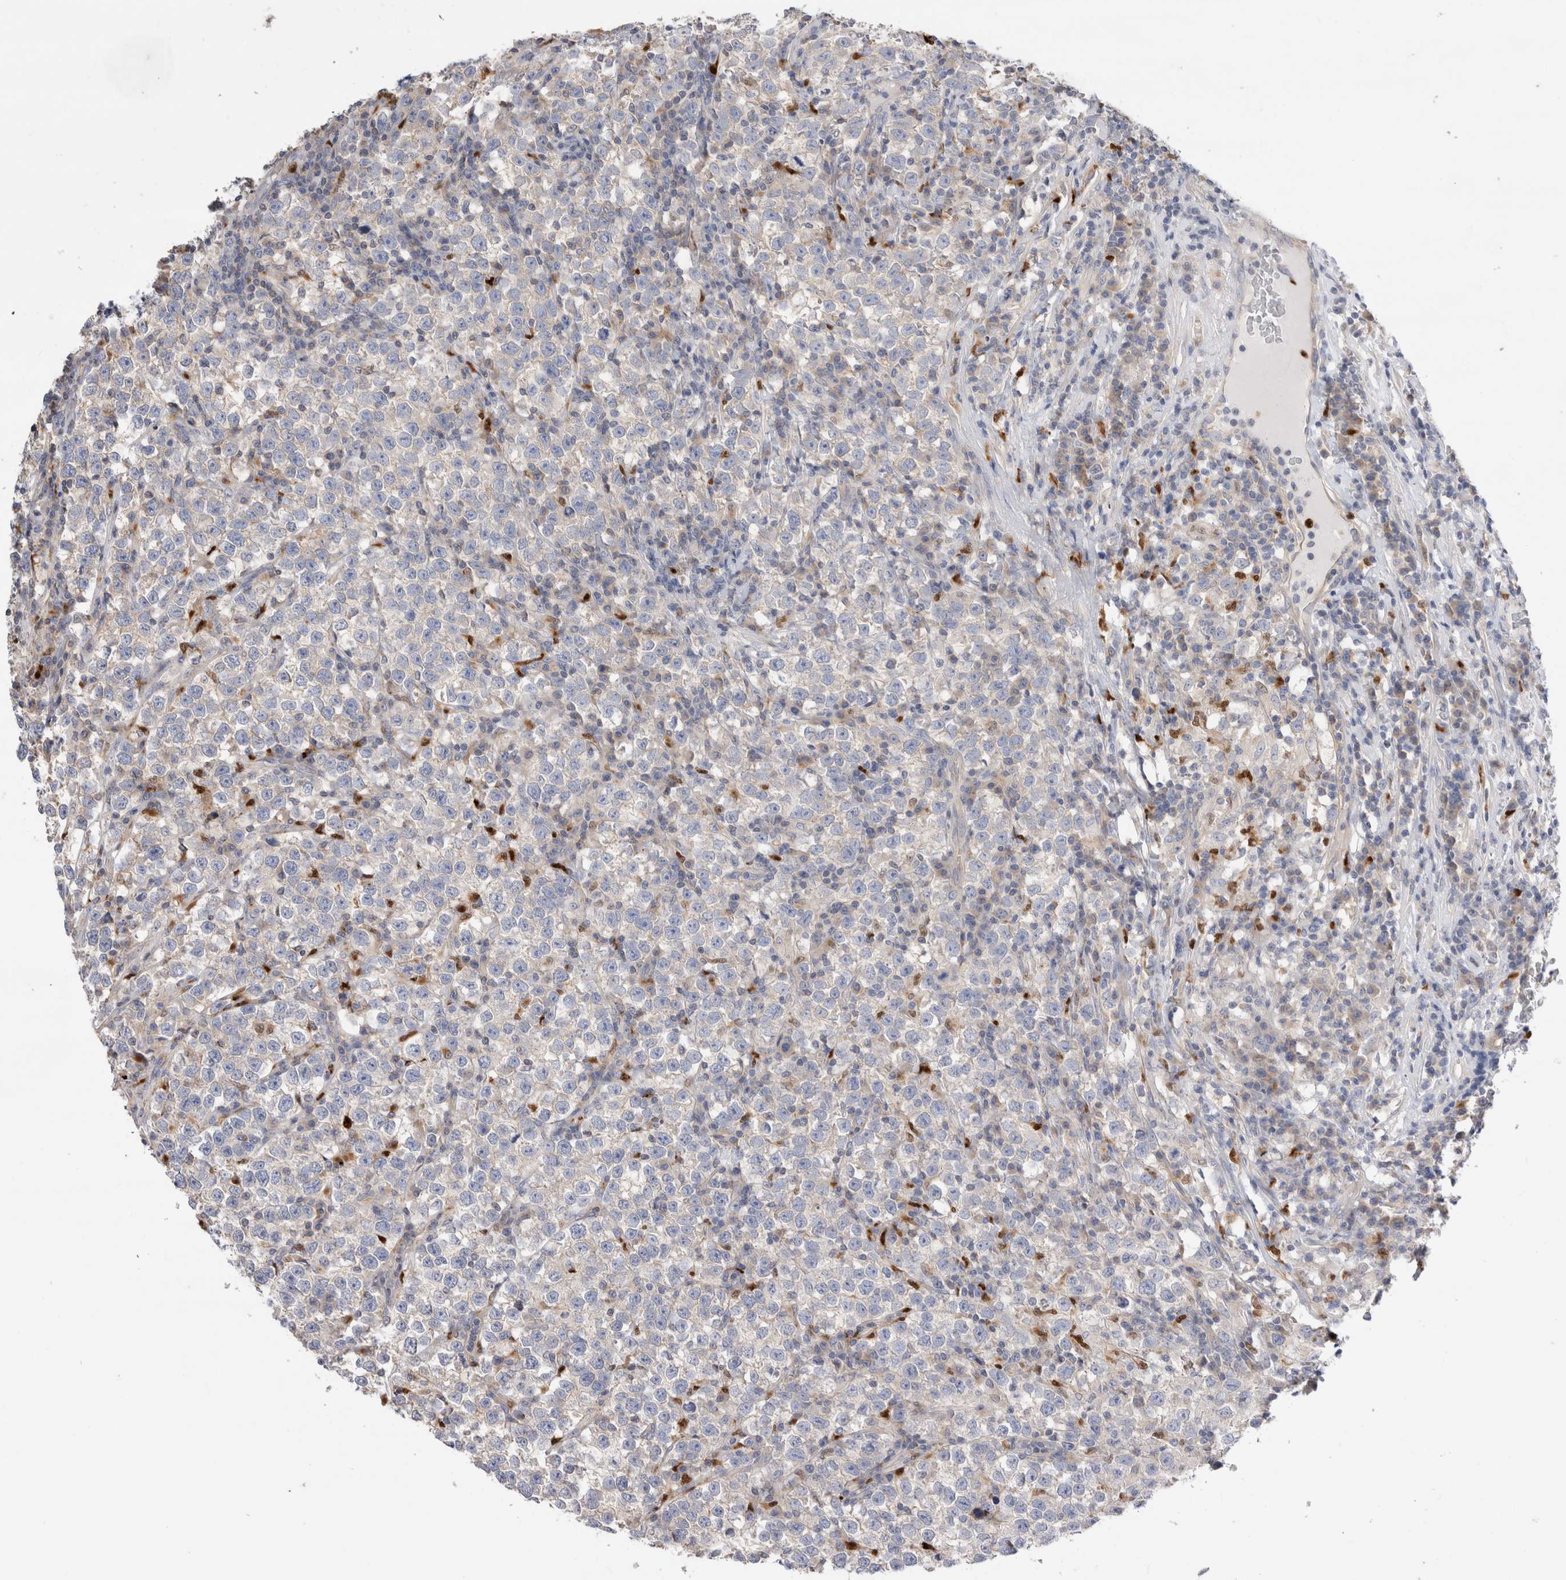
{"staining": {"intensity": "negative", "quantity": "none", "location": "none"}, "tissue": "testis cancer", "cell_type": "Tumor cells", "image_type": "cancer", "snomed": [{"axis": "morphology", "description": "Normal tissue, NOS"}, {"axis": "morphology", "description": "Seminoma, NOS"}, {"axis": "topography", "description": "Testis"}], "caption": "Testis cancer was stained to show a protein in brown. There is no significant positivity in tumor cells.", "gene": "NXT2", "patient": {"sex": "male", "age": 43}}